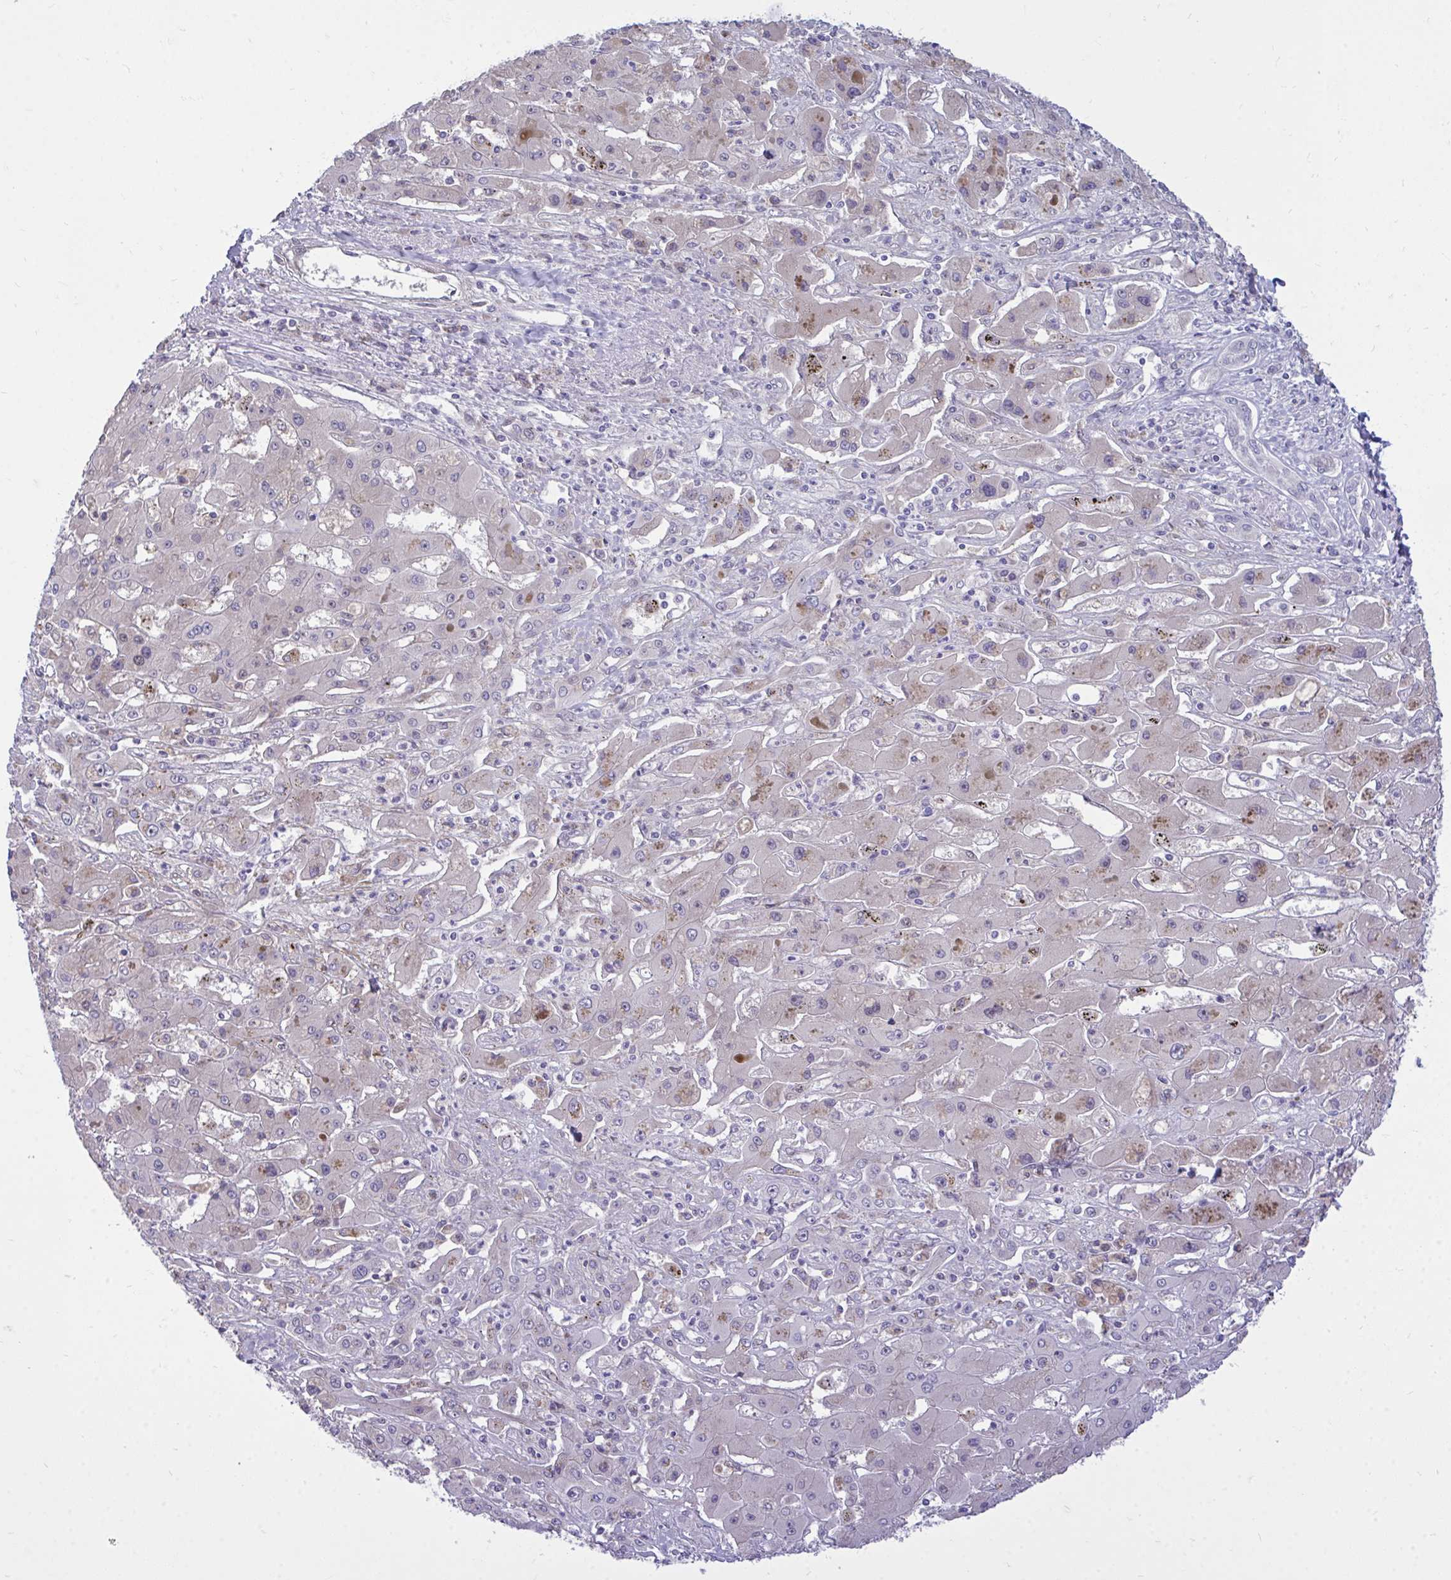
{"staining": {"intensity": "negative", "quantity": "none", "location": "none"}, "tissue": "liver cancer", "cell_type": "Tumor cells", "image_type": "cancer", "snomed": [{"axis": "morphology", "description": "Cholangiocarcinoma"}, {"axis": "topography", "description": "Liver"}], "caption": "The IHC histopathology image has no significant expression in tumor cells of cholangiocarcinoma (liver) tissue.", "gene": "HMBOX1", "patient": {"sex": "male", "age": 67}}